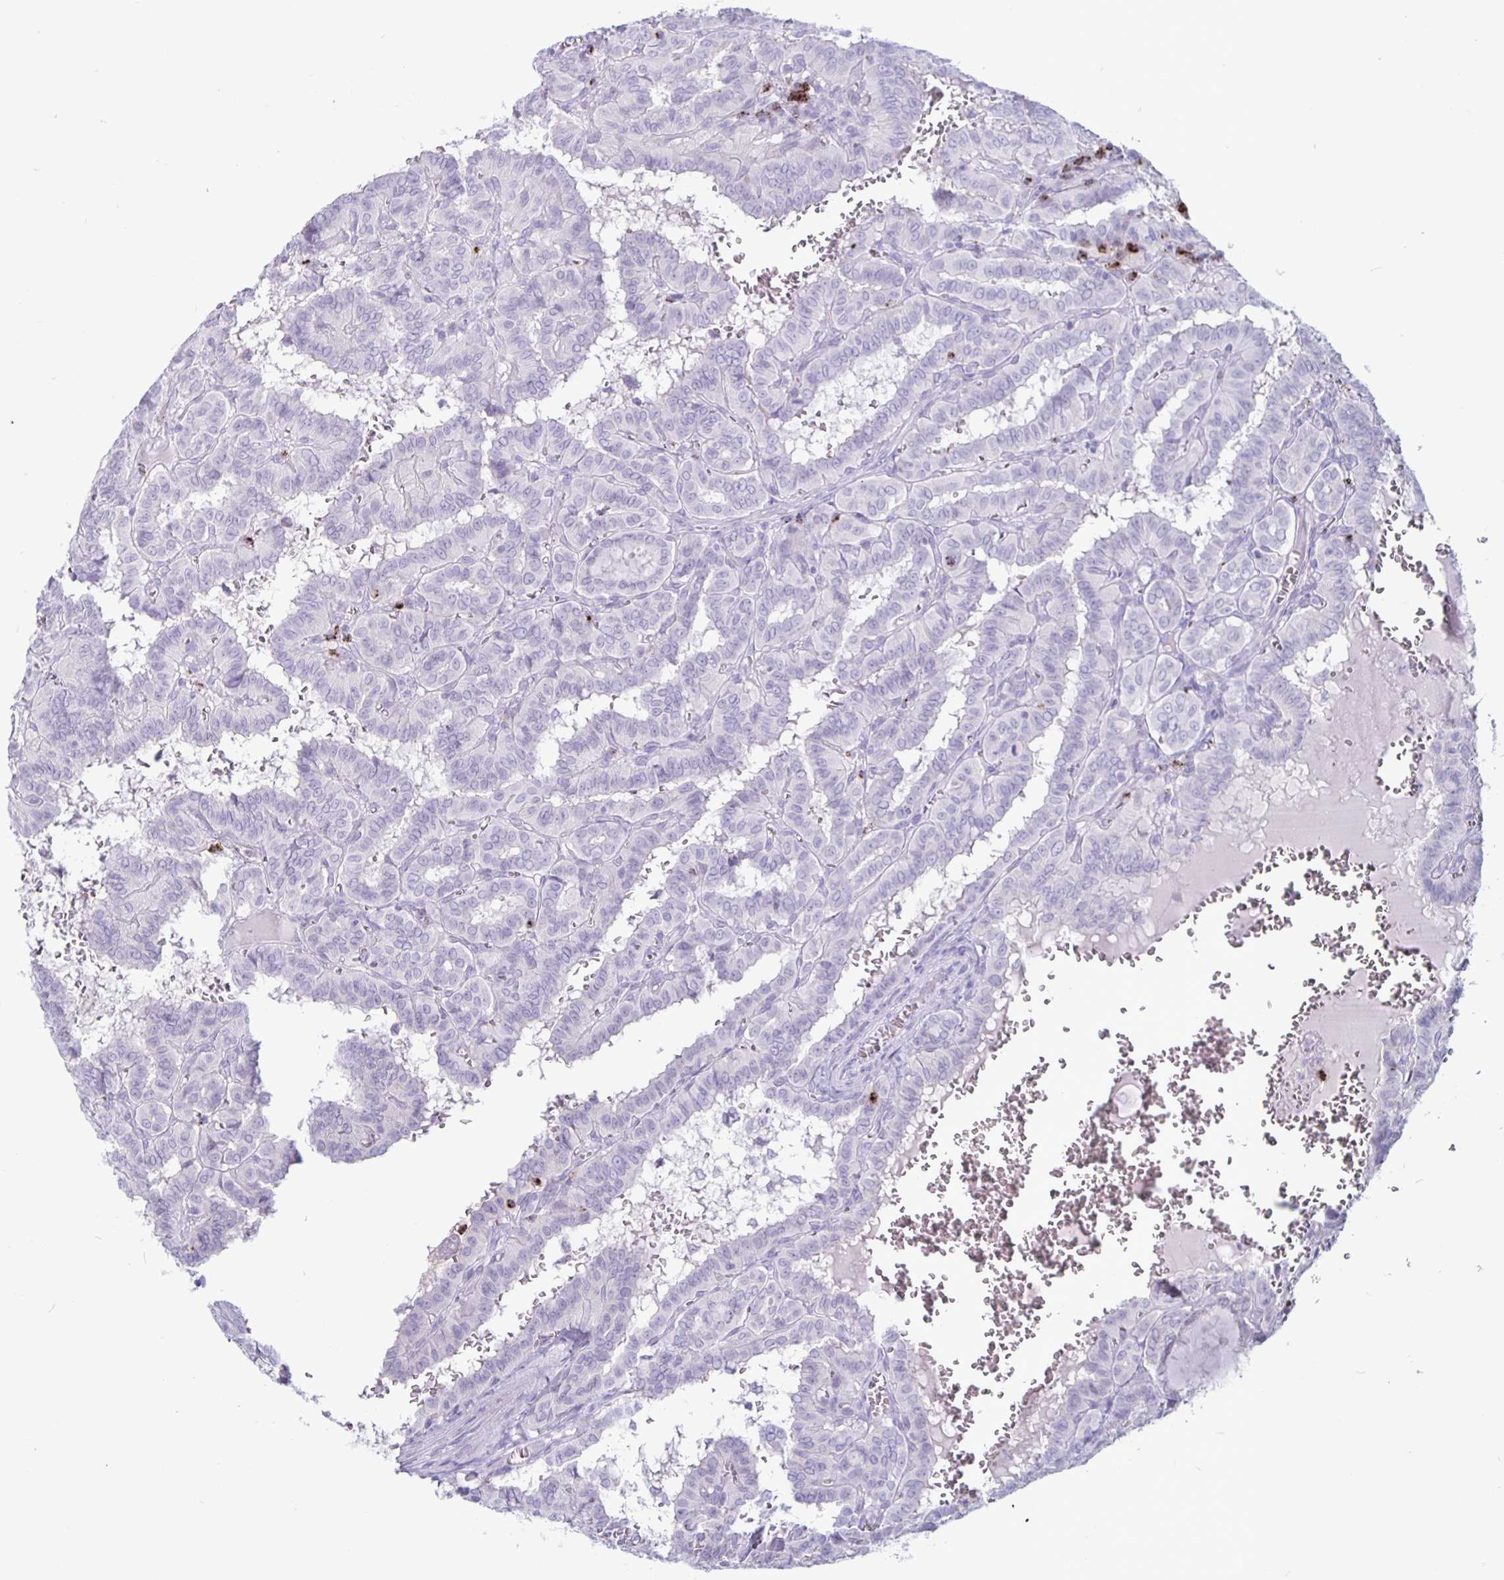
{"staining": {"intensity": "negative", "quantity": "none", "location": "none"}, "tissue": "thyroid cancer", "cell_type": "Tumor cells", "image_type": "cancer", "snomed": [{"axis": "morphology", "description": "Papillary adenocarcinoma, NOS"}, {"axis": "topography", "description": "Thyroid gland"}], "caption": "DAB (3,3'-diaminobenzidine) immunohistochemical staining of thyroid papillary adenocarcinoma shows no significant positivity in tumor cells.", "gene": "GZMK", "patient": {"sex": "female", "age": 21}}